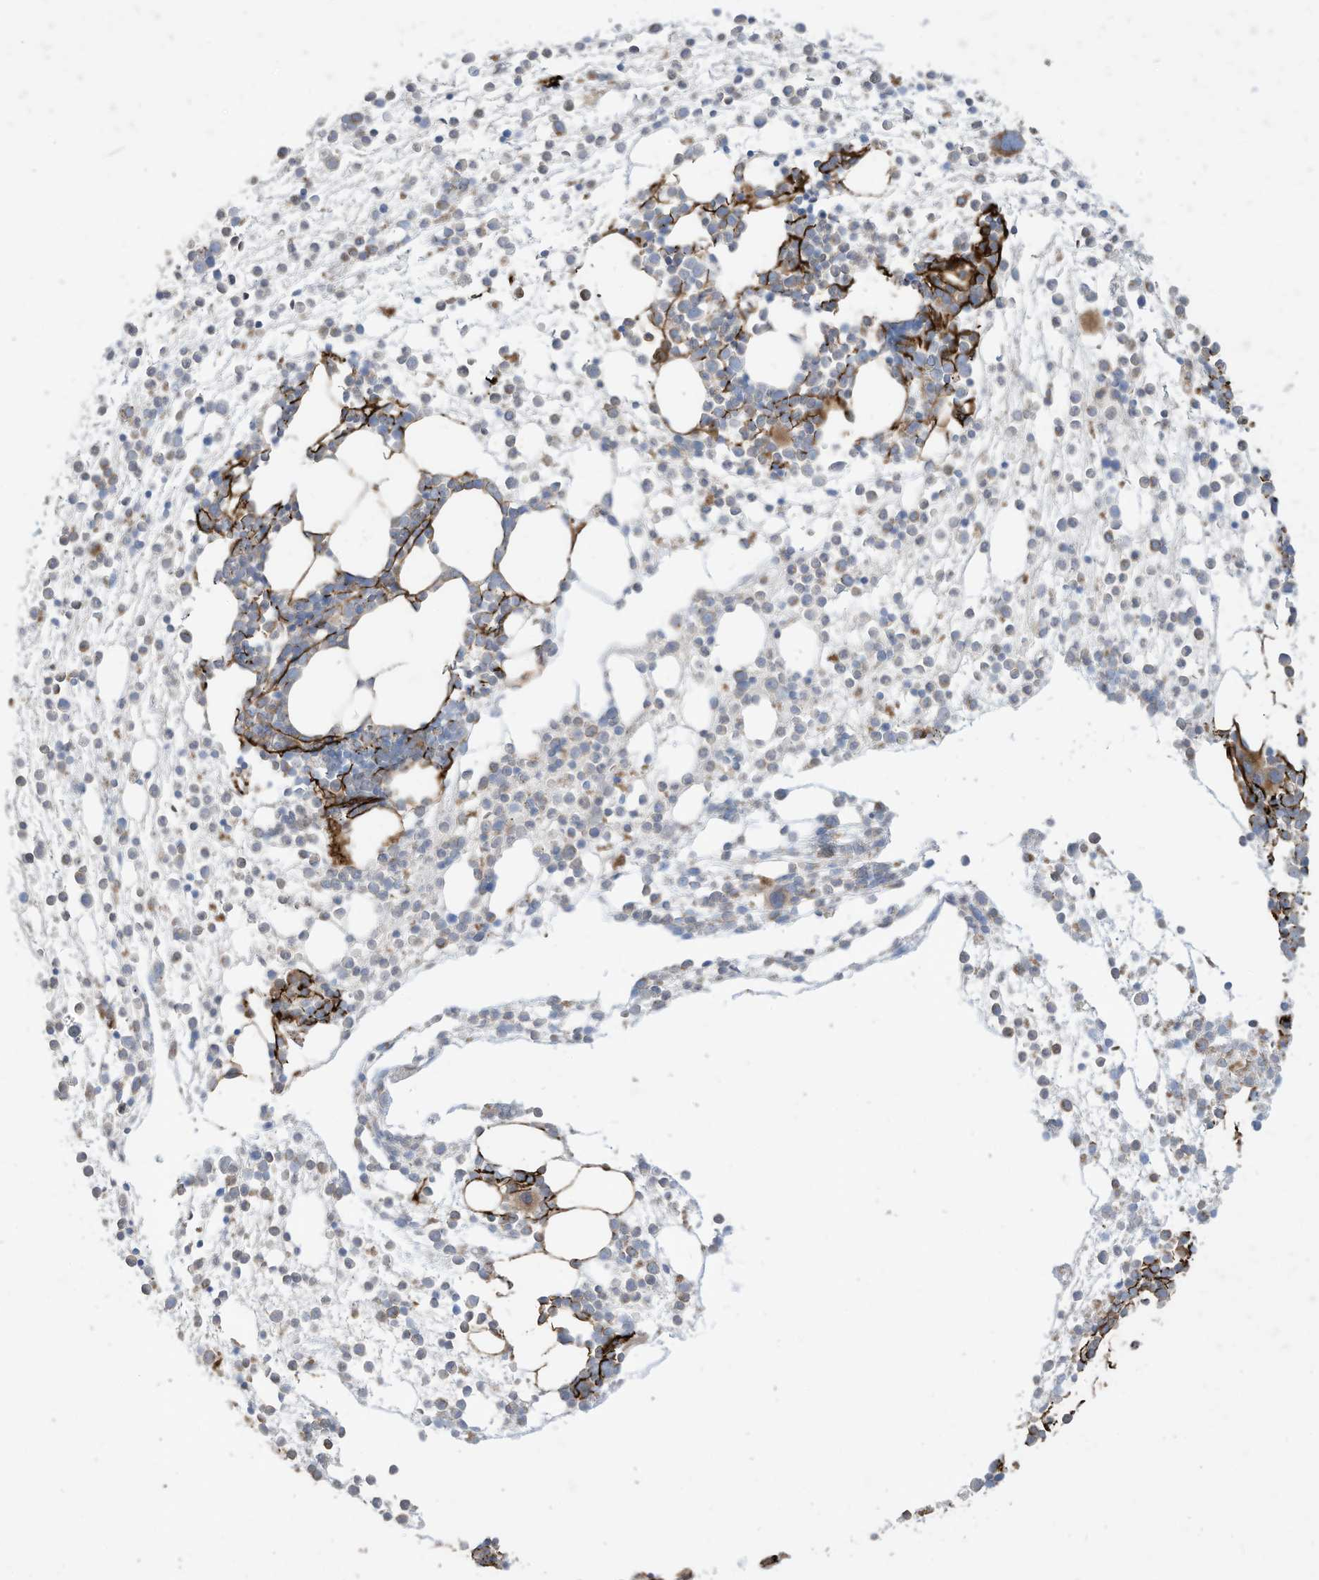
{"staining": {"intensity": "strong", "quantity": ">75%", "location": "cytoplasmic/membranous"}, "tissue": "bone marrow", "cell_type": "Hematopoietic cells", "image_type": "normal", "snomed": [{"axis": "morphology", "description": "Normal tissue, NOS"}, {"axis": "topography", "description": "Bone marrow"}], "caption": "Protein staining reveals strong cytoplasmic/membranous positivity in about >75% of hematopoietic cells in unremarkable bone marrow.", "gene": "TRNAU1AP", "patient": {"sex": "male", "age": 54}}